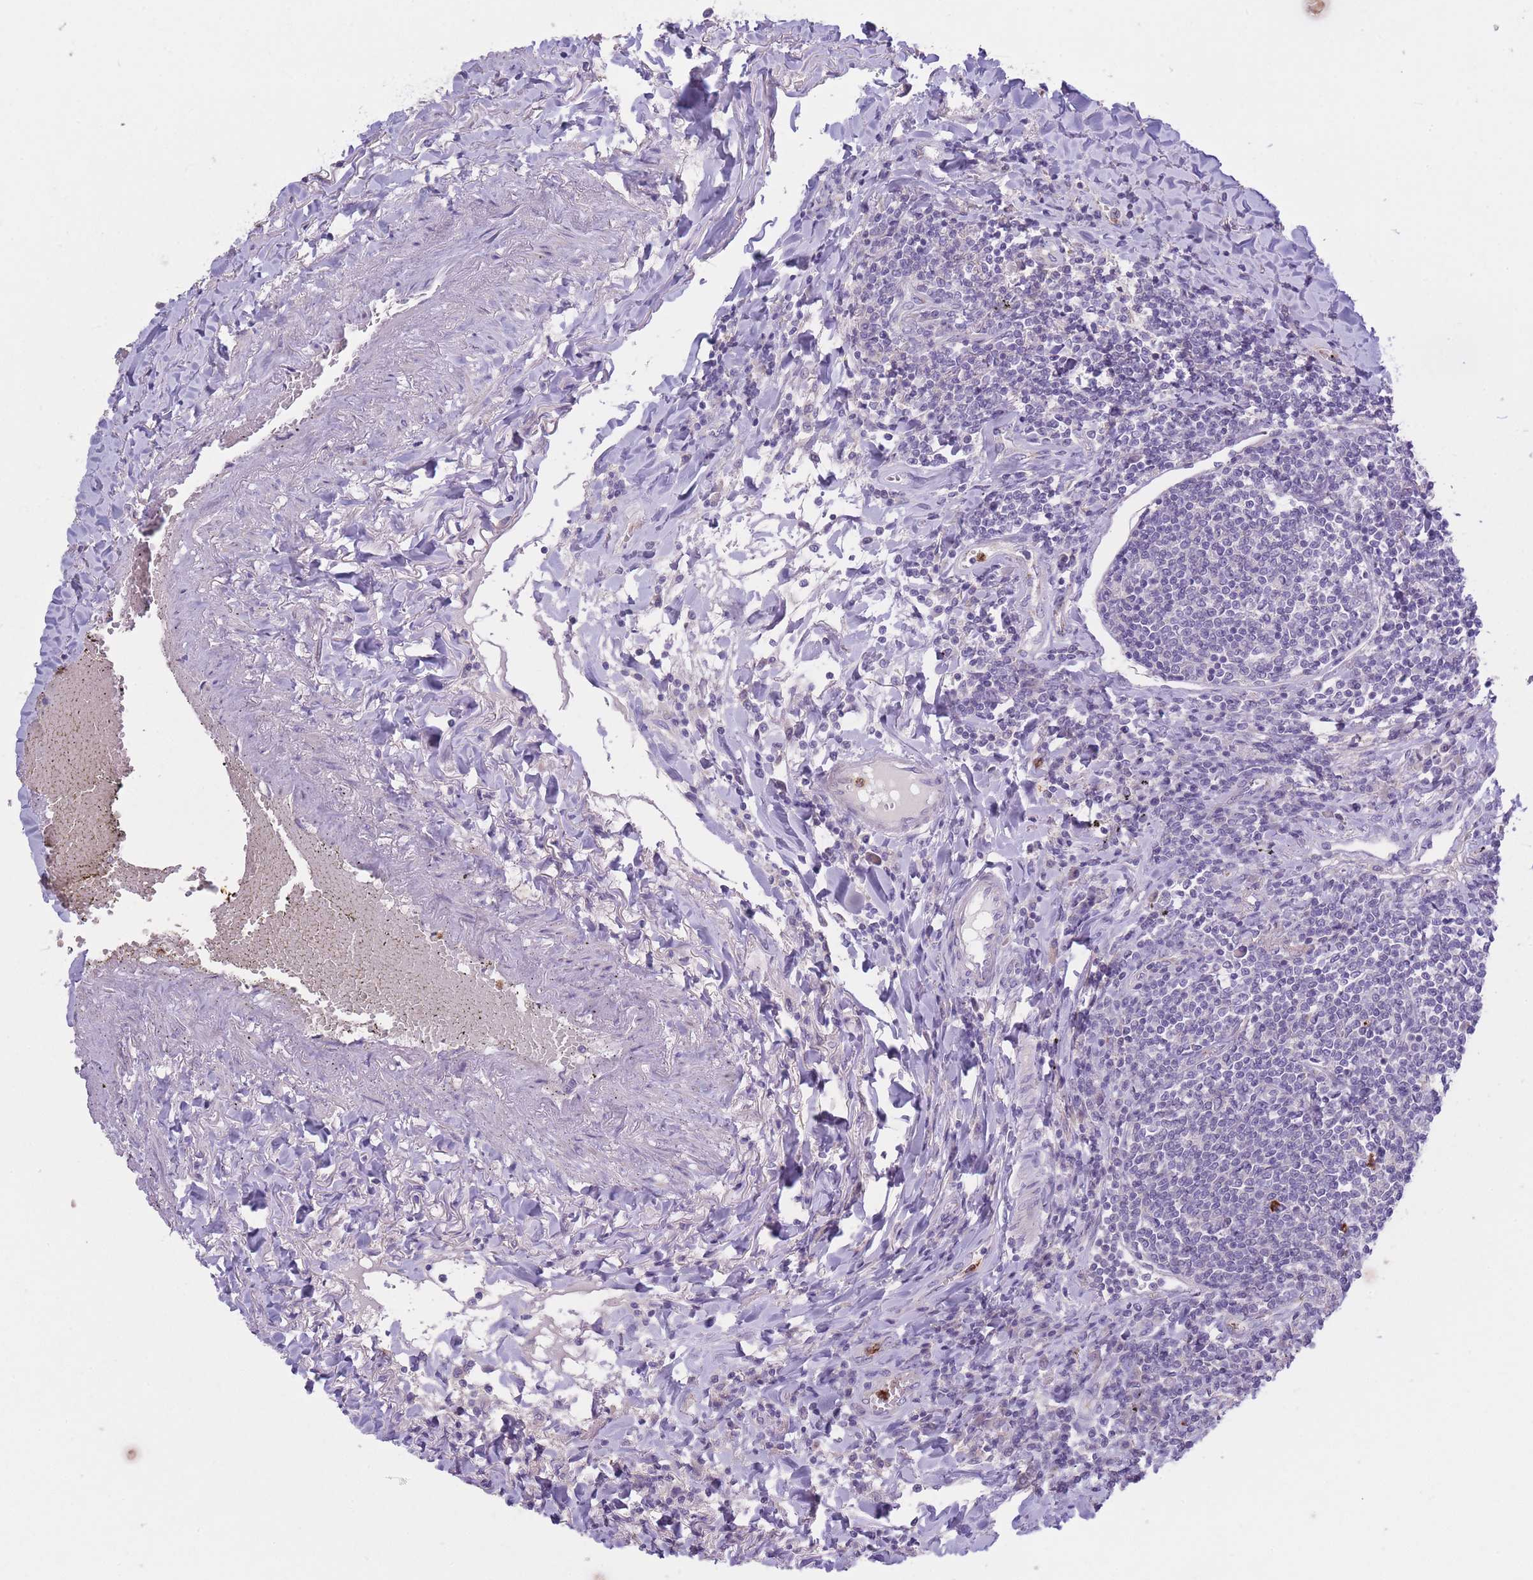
{"staining": {"intensity": "negative", "quantity": "none", "location": "none"}, "tissue": "lymphoma", "cell_type": "Tumor cells", "image_type": "cancer", "snomed": [{"axis": "morphology", "description": "Malignant lymphoma, non-Hodgkin's type, Low grade"}, {"axis": "topography", "description": "Lung"}], "caption": "This image is of malignant lymphoma, non-Hodgkin's type (low-grade) stained with immunohistochemistry to label a protein in brown with the nuclei are counter-stained blue. There is no expression in tumor cells. The staining is performed using DAB brown chromogen with nuclei counter-stained in using hematoxylin.", "gene": "CENPM", "patient": {"sex": "female", "age": 71}}